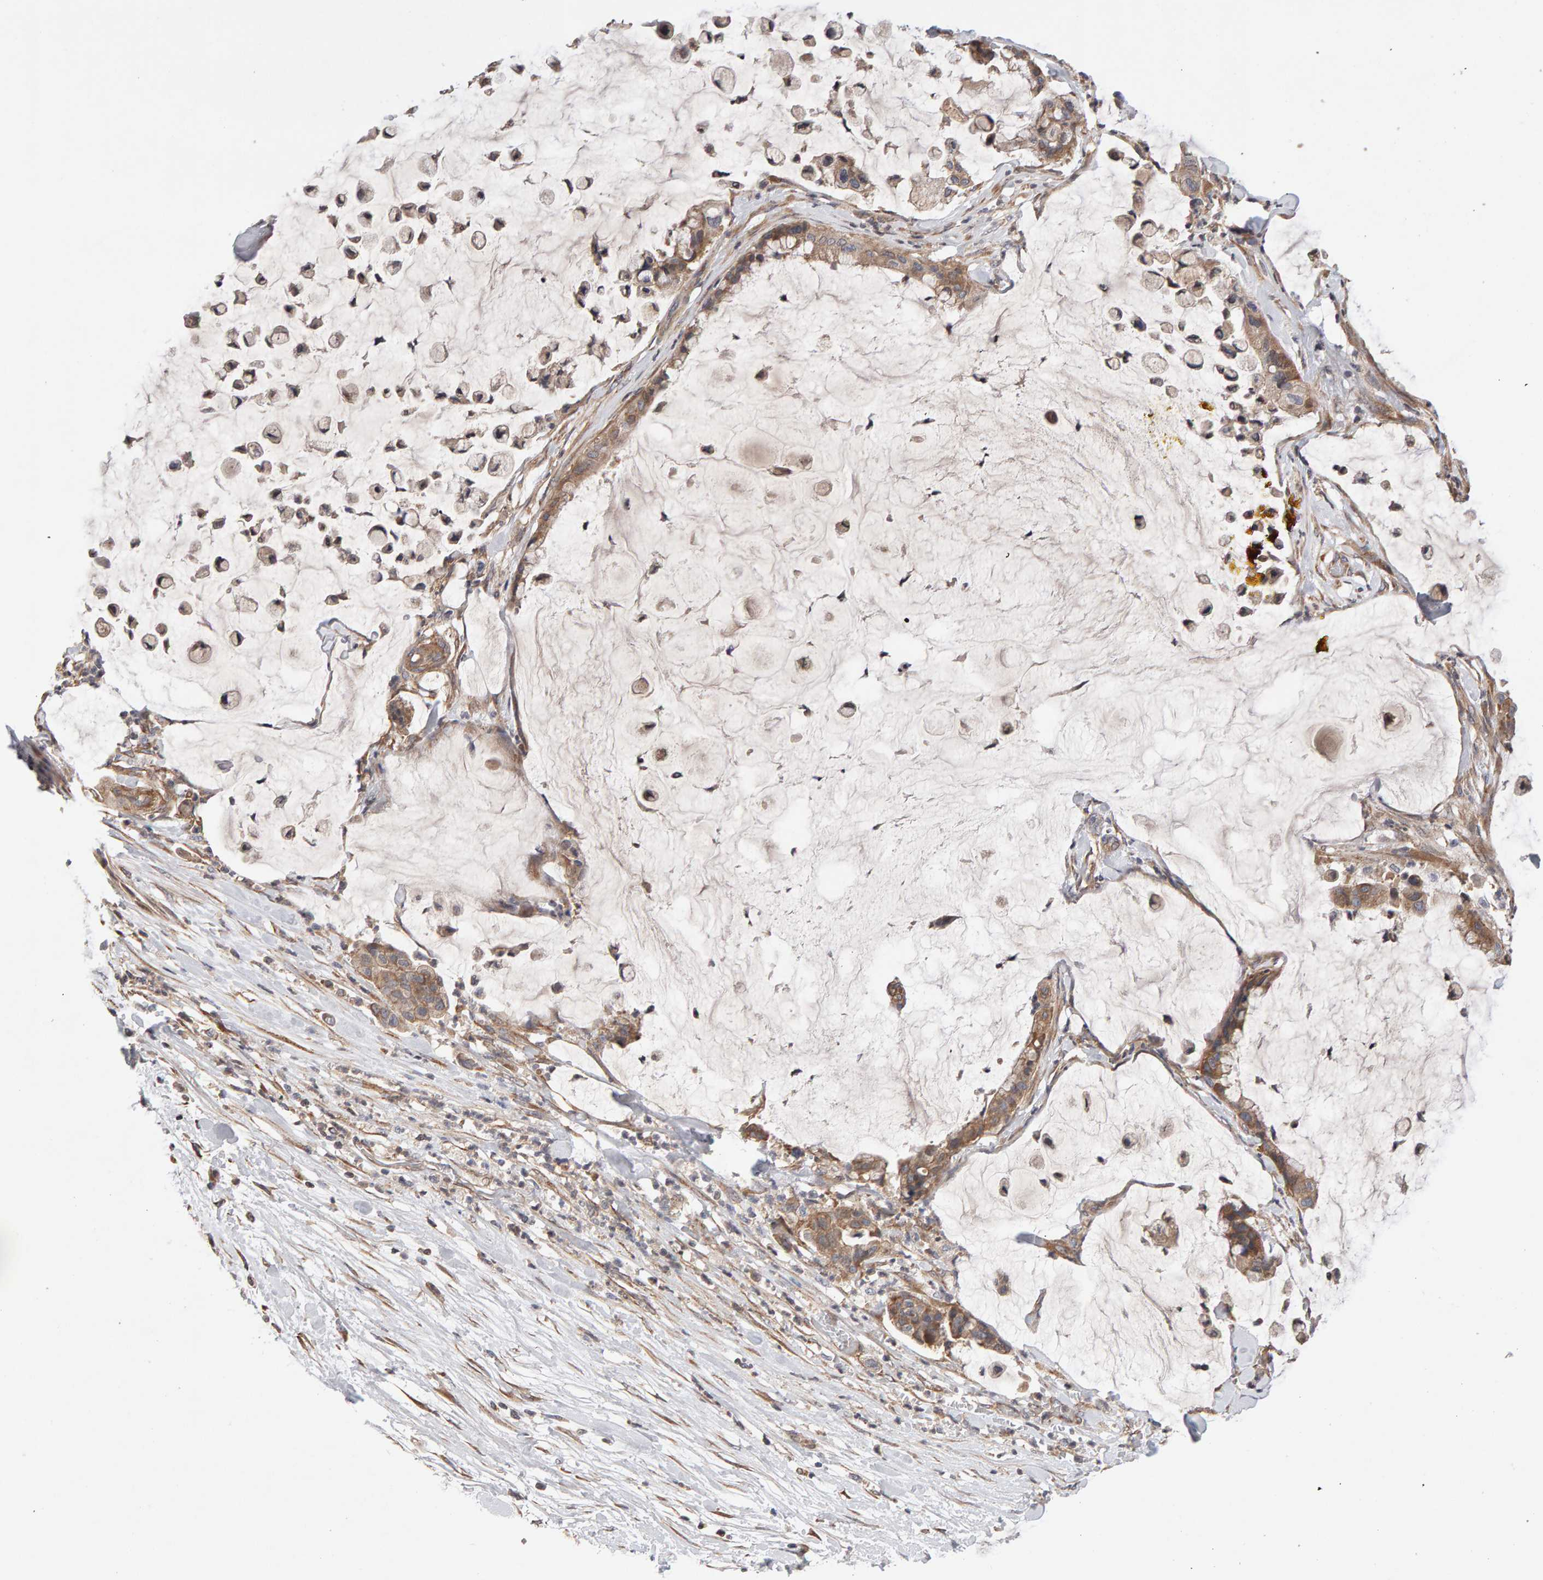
{"staining": {"intensity": "weak", "quantity": ">75%", "location": "cytoplasmic/membranous"}, "tissue": "pancreatic cancer", "cell_type": "Tumor cells", "image_type": "cancer", "snomed": [{"axis": "morphology", "description": "Adenocarcinoma, NOS"}, {"axis": "topography", "description": "Pancreas"}], "caption": "Pancreatic cancer was stained to show a protein in brown. There is low levels of weak cytoplasmic/membranous staining in about >75% of tumor cells.", "gene": "LZTS1", "patient": {"sex": "male", "age": 41}}